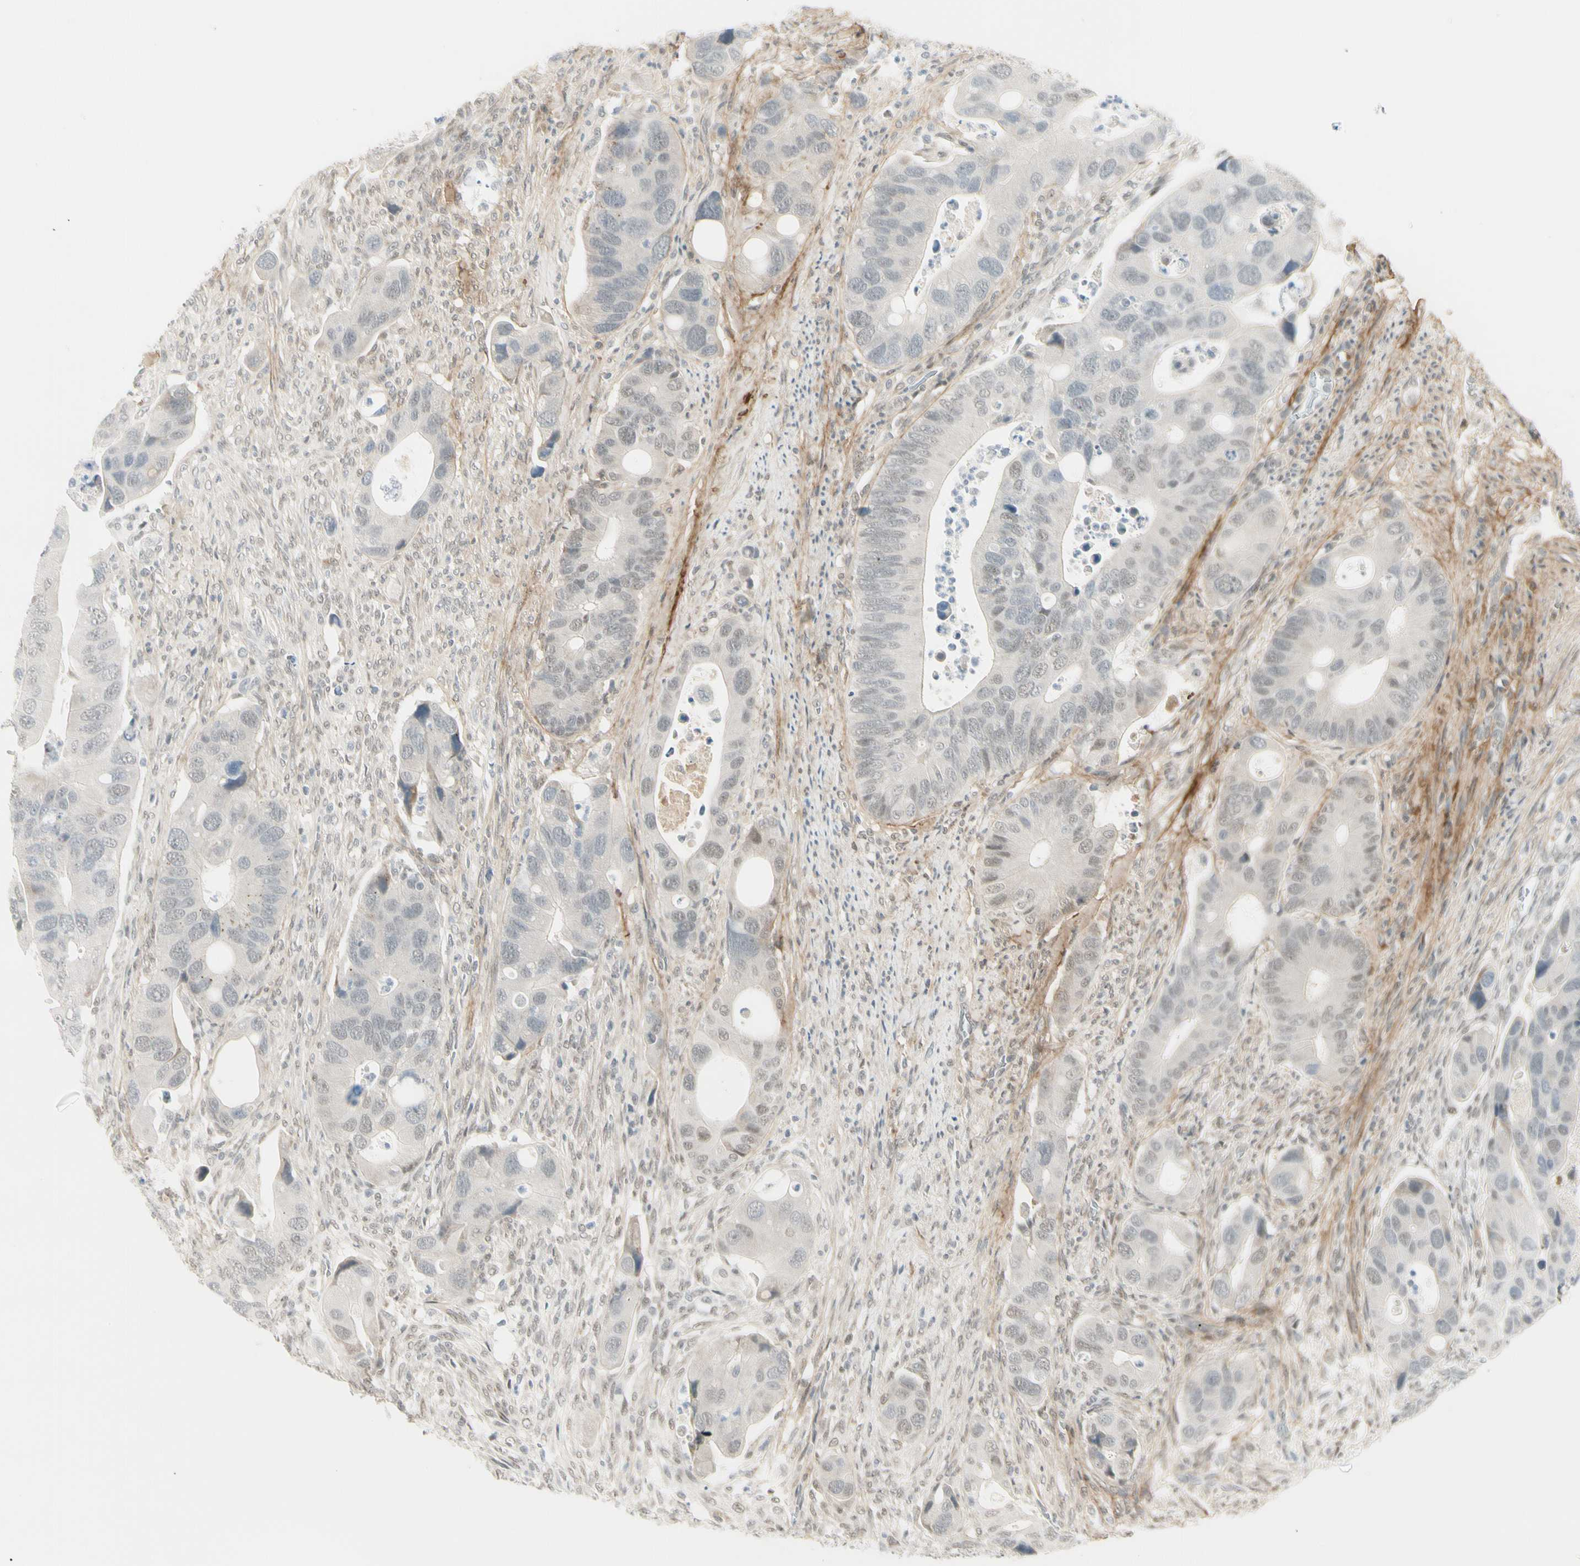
{"staining": {"intensity": "weak", "quantity": "25%-75%", "location": "nuclear"}, "tissue": "colorectal cancer", "cell_type": "Tumor cells", "image_type": "cancer", "snomed": [{"axis": "morphology", "description": "Adenocarcinoma, NOS"}, {"axis": "topography", "description": "Rectum"}], "caption": "Immunohistochemistry (IHC) of human colorectal cancer (adenocarcinoma) demonstrates low levels of weak nuclear staining in approximately 25%-75% of tumor cells.", "gene": "ASPN", "patient": {"sex": "female", "age": 57}}